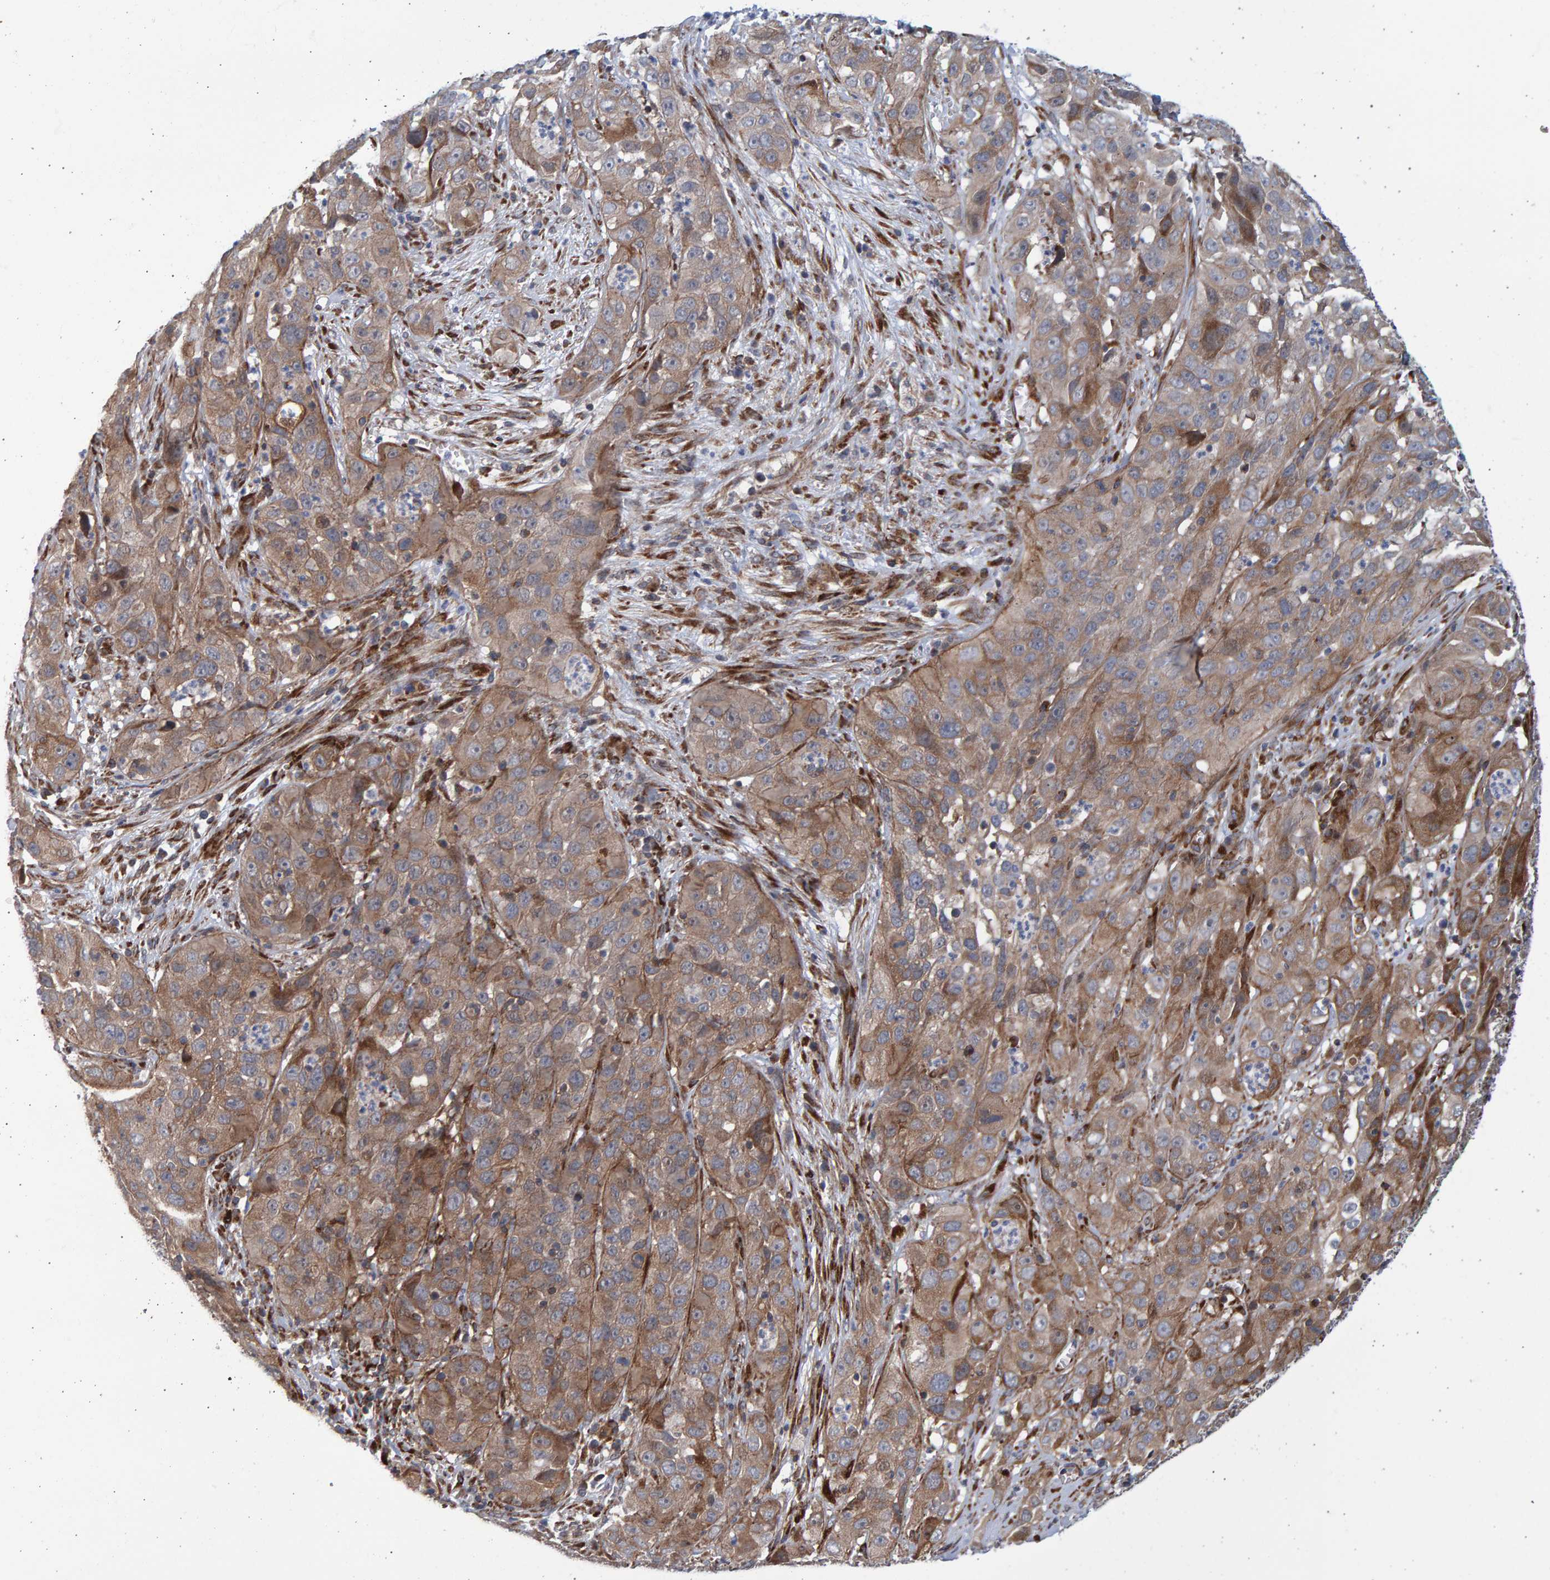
{"staining": {"intensity": "weak", "quantity": ">75%", "location": "cytoplasmic/membranous"}, "tissue": "cervical cancer", "cell_type": "Tumor cells", "image_type": "cancer", "snomed": [{"axis": "morphology", "description": "Squamous cell carcinoma, NOS"}, {"axis": "topography", "description": "Cervix"}], "caption": "Protein analysis of cervical cancer (squamous cell carcinoma) tissue displays weak cytoplasmic/membranous staining in approximately >75% of tumor cells.", "gene": "LRBA", "patient": {"sex": "female", "age": 32}}